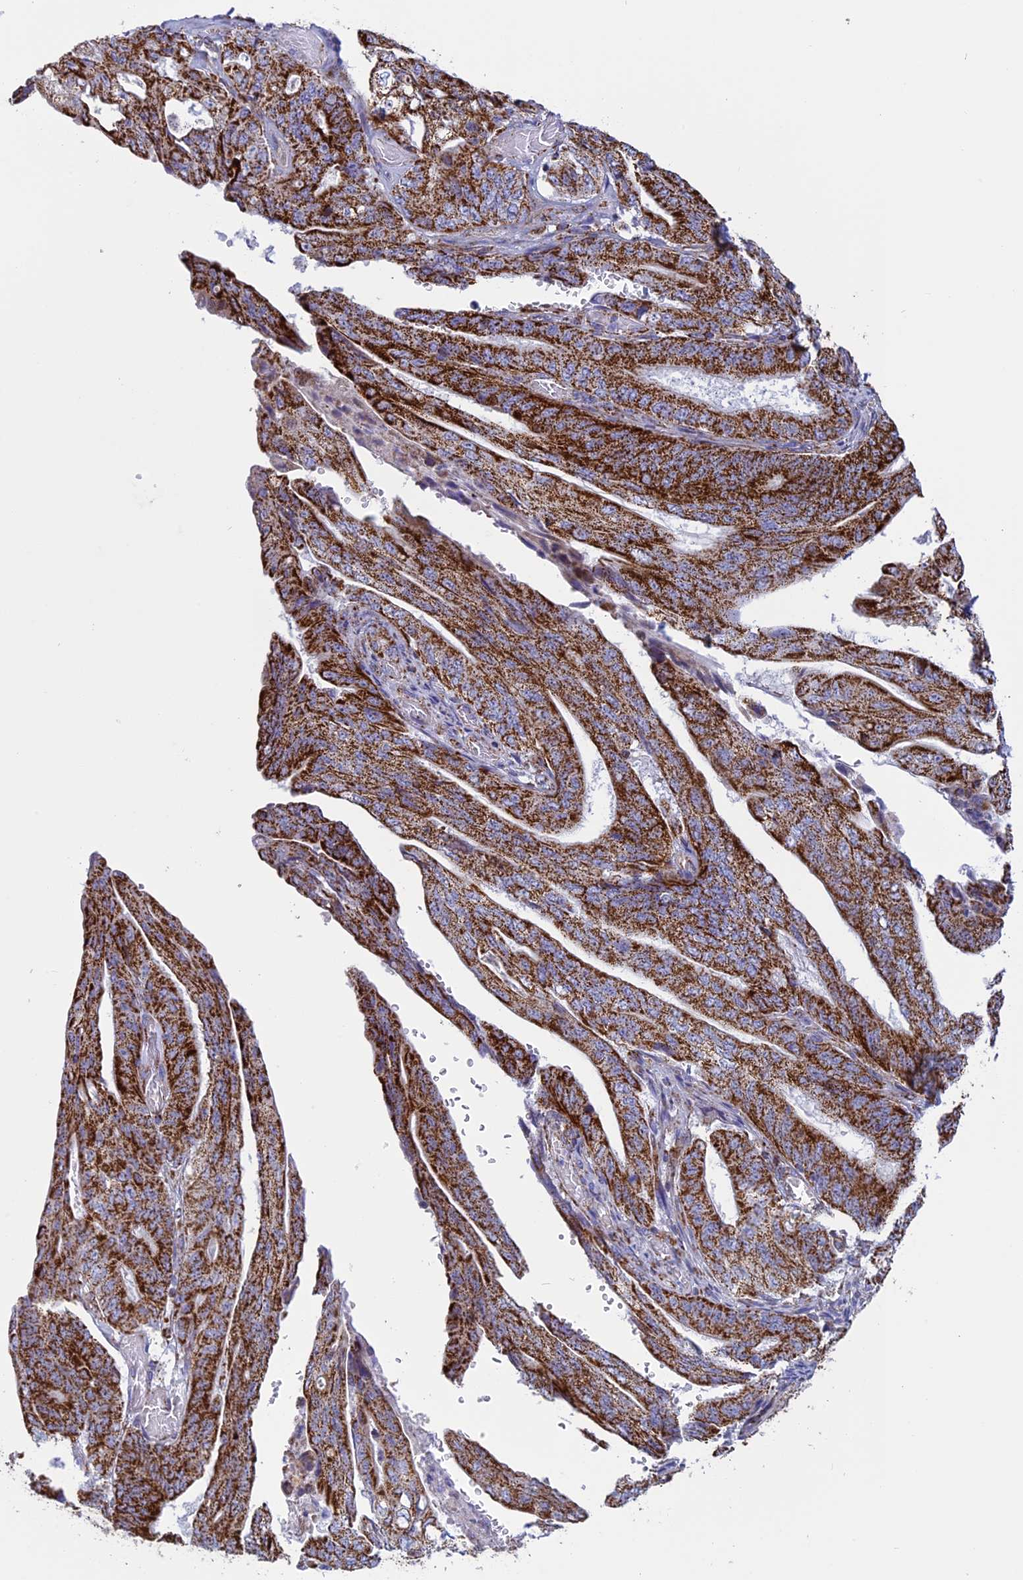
{"staining": {"intensity": "strong", "quantity": ">75%", "location": "cytoplasmic/membranous"}, "tissue": "stomach cancer", "cell_type": "Tumor cells", "image_type": "cancer", "snomed": [{"axis": "morphology", "description": "Adenocarcinoma, NOS"}, {"axis": "topography", "description": "Stomach"}], "caption": "Tumor cells demonstrate strong cytoplasmic/membranous expression in approximately >75% of cells in stomach cancer.", "gene": "ISOC2", "patient": {"sex": "female", "age": 73}}